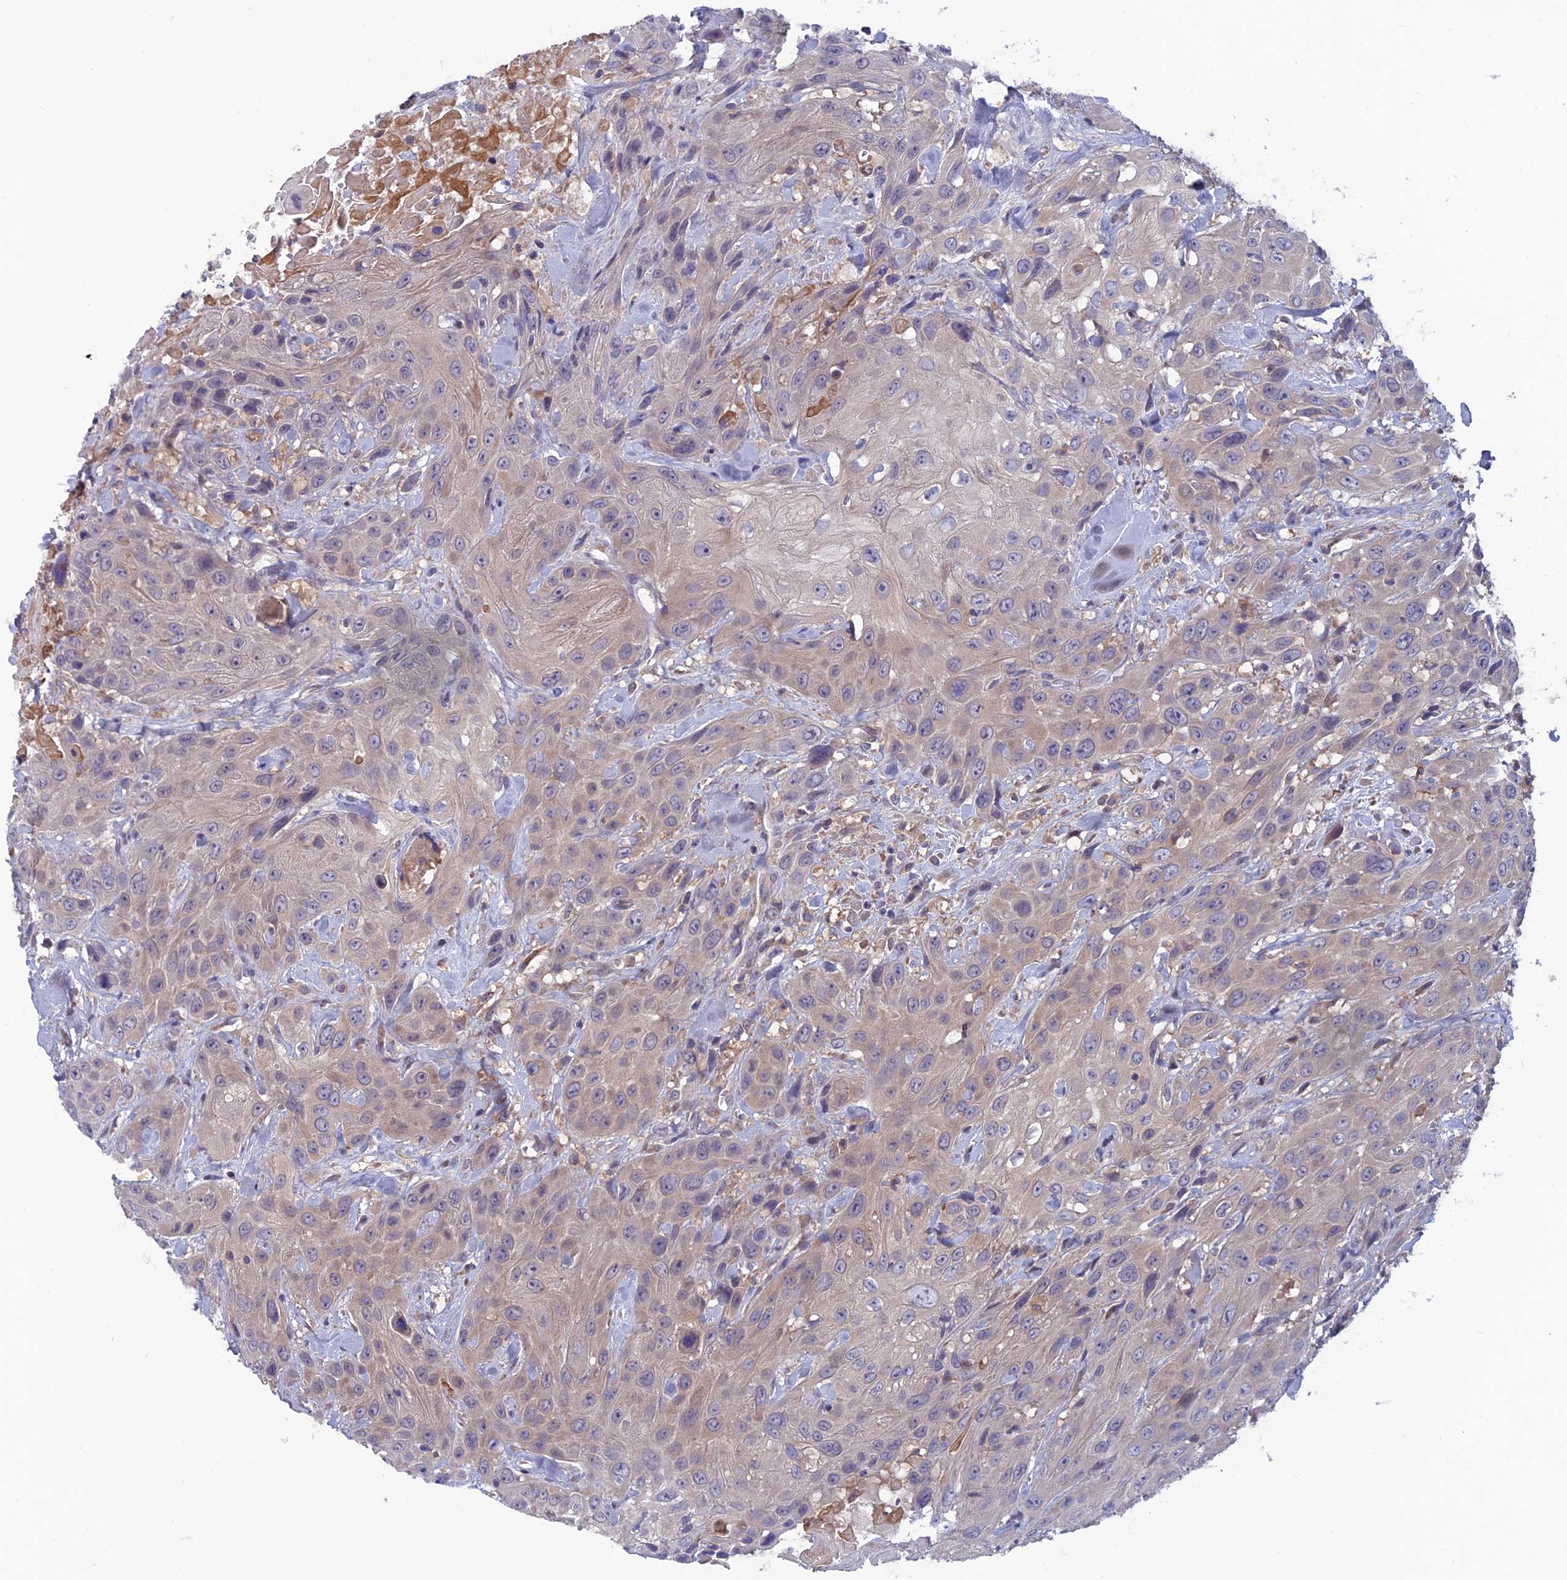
{"staining": {"intensity": "weak", "quantity": "25%-75%", "location": "cytoplasmic/membranous"}, "tissue": "head and neck cancer", "cell_type": "Tumor cells", "image_type": "cancer", "snomed": [{"axis": "morphology", "description": "Squamous cell carcinoma, NOS"}, {"axis": "topography", "description": "Head-Neck"}], "caption": "Weak cytoplasmic/membranous staining is seen in approximately 25%-75% of tumor cells in head and neck squamous cell carcinoma.", "gene": "MAST2", "patient": {"sex": "male", "age": 81}}